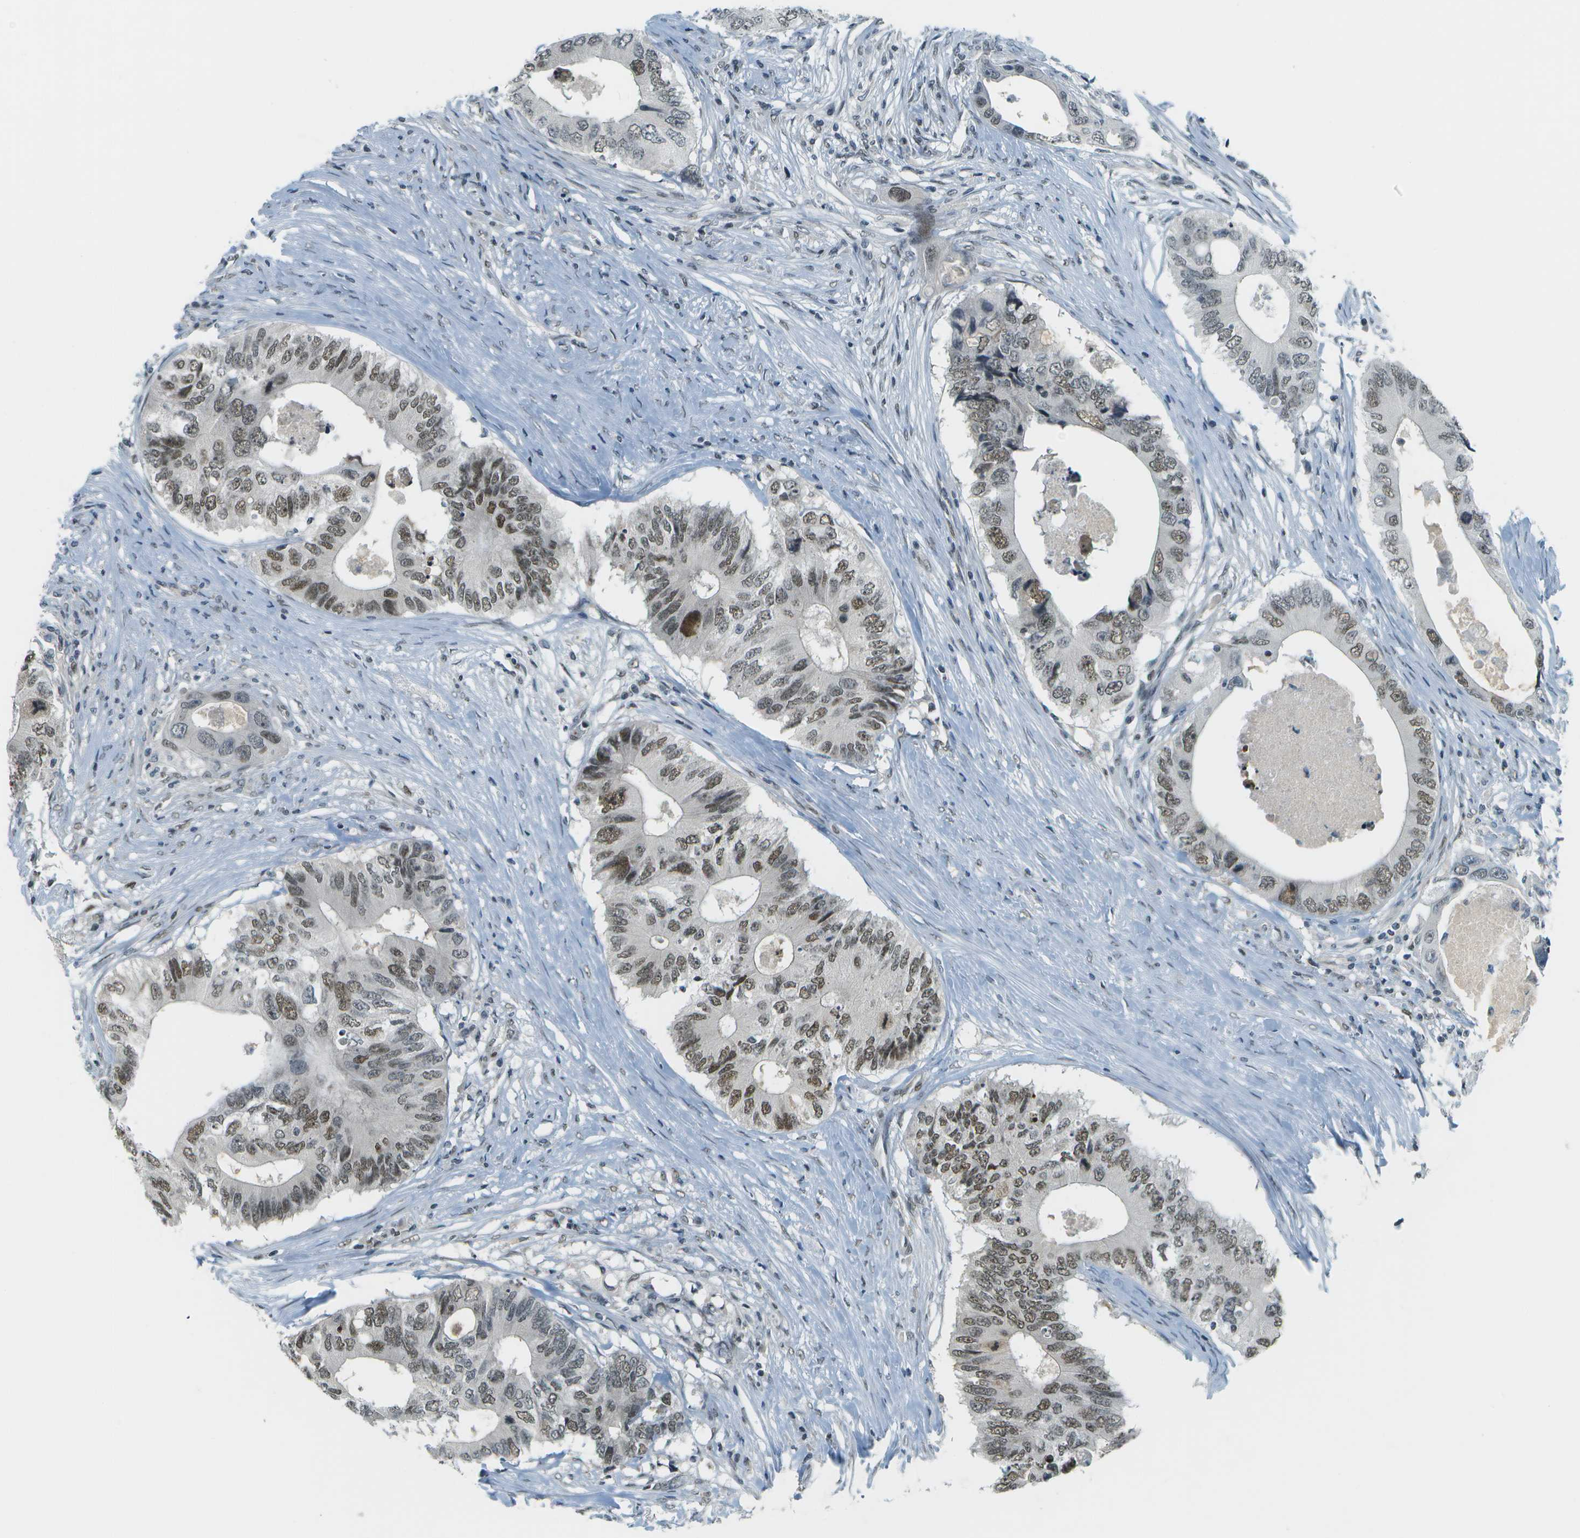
{"staining": {"intensity": "moderate", "quantity": ">75%", "location": "nuclear"}, "tissue": "colorectal cancer", "cell_type": "Tumor cells", "image_type": "cancer", "snomed": [{"axis": "morphology", "description": "Adenocarcinoma, NOS"}, {"axis": "topography", "description": "Colon"}], "caption": "This image reveals colorectal cancer (adenocarcinoma) stained with immunohistochemistry (IHC) to label a protein in brown. The nuclear of tumor cells show moderate positivity for the protein. Nuclei are counter-stained blue.", "gene": "CBX5", "patient": {"sex": "male", "age": 71}}